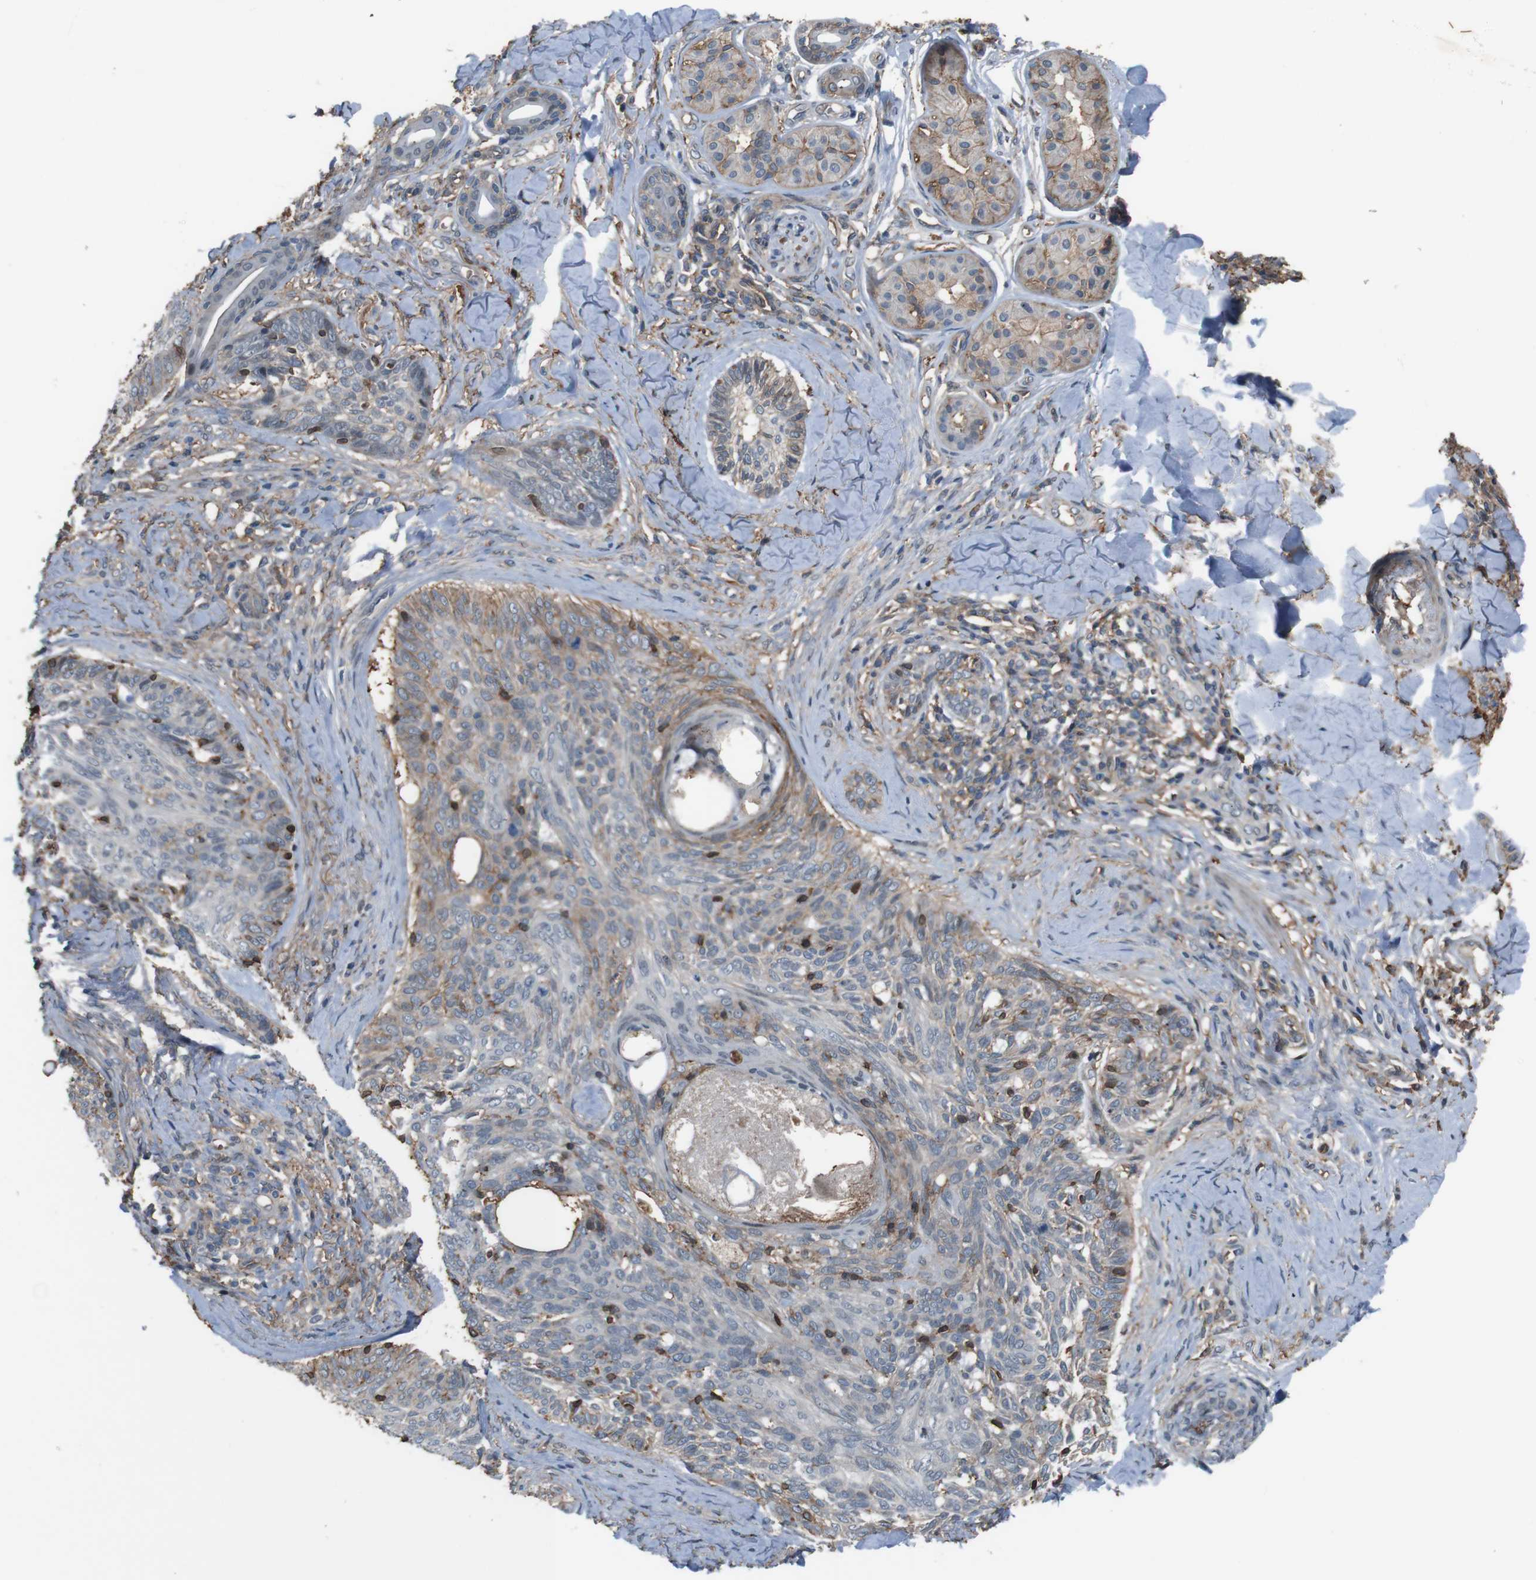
{"staining": {"intensity": "moderate", "quantity": "<25%", "location": "cytoplasmic/membranous"}, "tissue": "skin cancer", "cell_type": "Tumor cells", "image_type": "cancer", "snomed": [{"axis": "morphology", "description": "Basal cell carcinoma"}, {"axis": "topography", "description": "Skin"}], "caption": "An immunohistochemistry image of neoplastic tissue is shown. Protein staining in brown labels moderate cytoplasmic/membranous positivity in skin basal cell carcinoma within tumor cells.", "gene": "ATP2B1", "patient": {"sex": "male", "age": 43}}